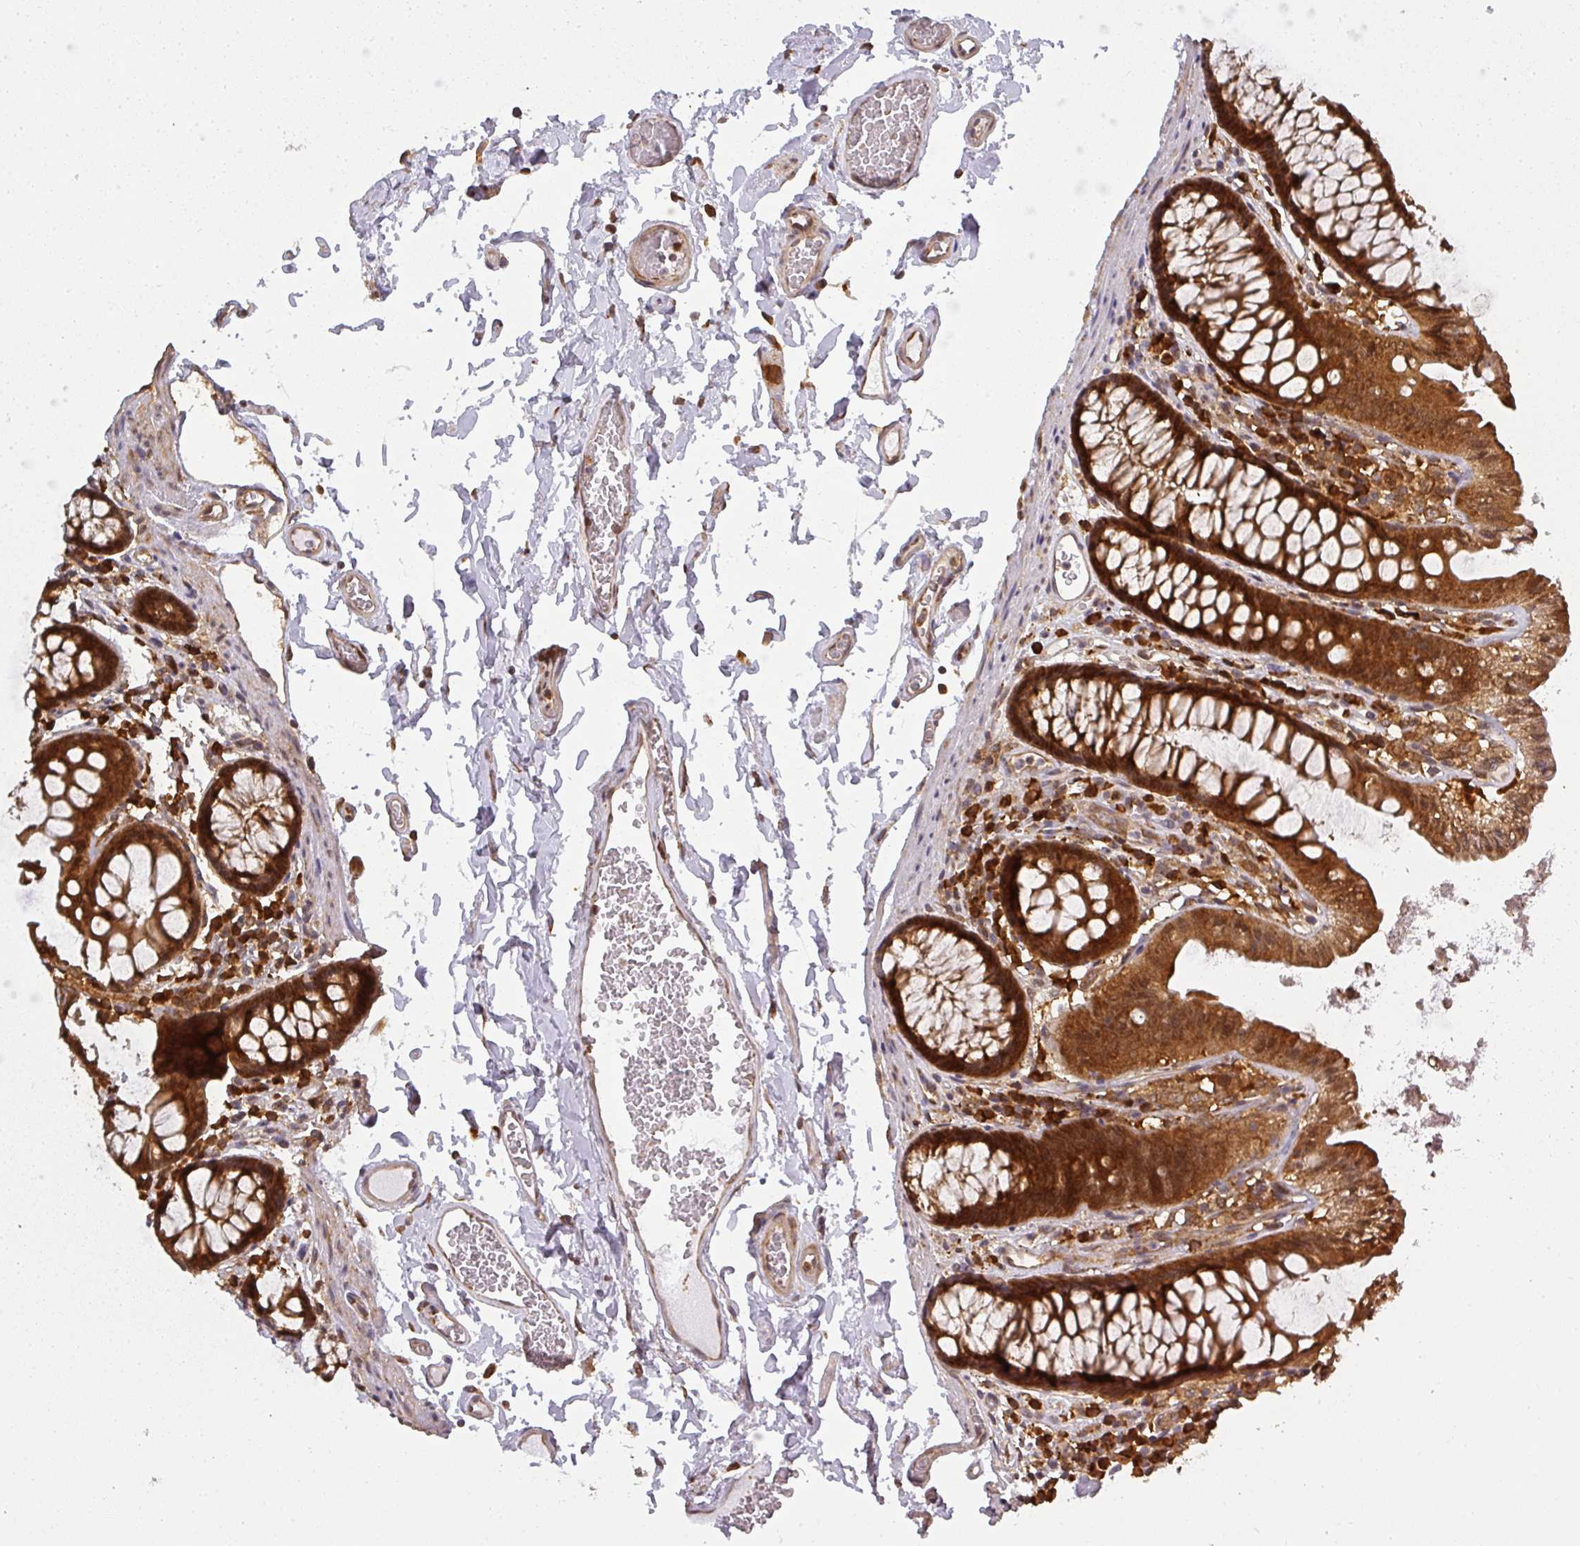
{"staining": {"intensity": "moderate", "quantity": ">75%", "location": "cytoplasmic/membranous"}, "tissue": "colon", "cell_type": "Endothelial cells", "image_type": "normal", "snomed": [{"axis": "morphology", "description": "Normal tissue, NOS"}, {"axis": "topography", "description": "Colon"}], "caption": "A medium amount of moderate cytoplasmic/membranous expression is seen in about >75% of endothelial cells in normal colon. The staining was performed using DAB (3,3'-diaminobenzidine) to visualize the protein expression in brown, while the nuclei were stained in blue with hematoxylin (Magnification: 20x).", "gene": "PPP6R3", "patient": {"sex": "male", "age": 84}}